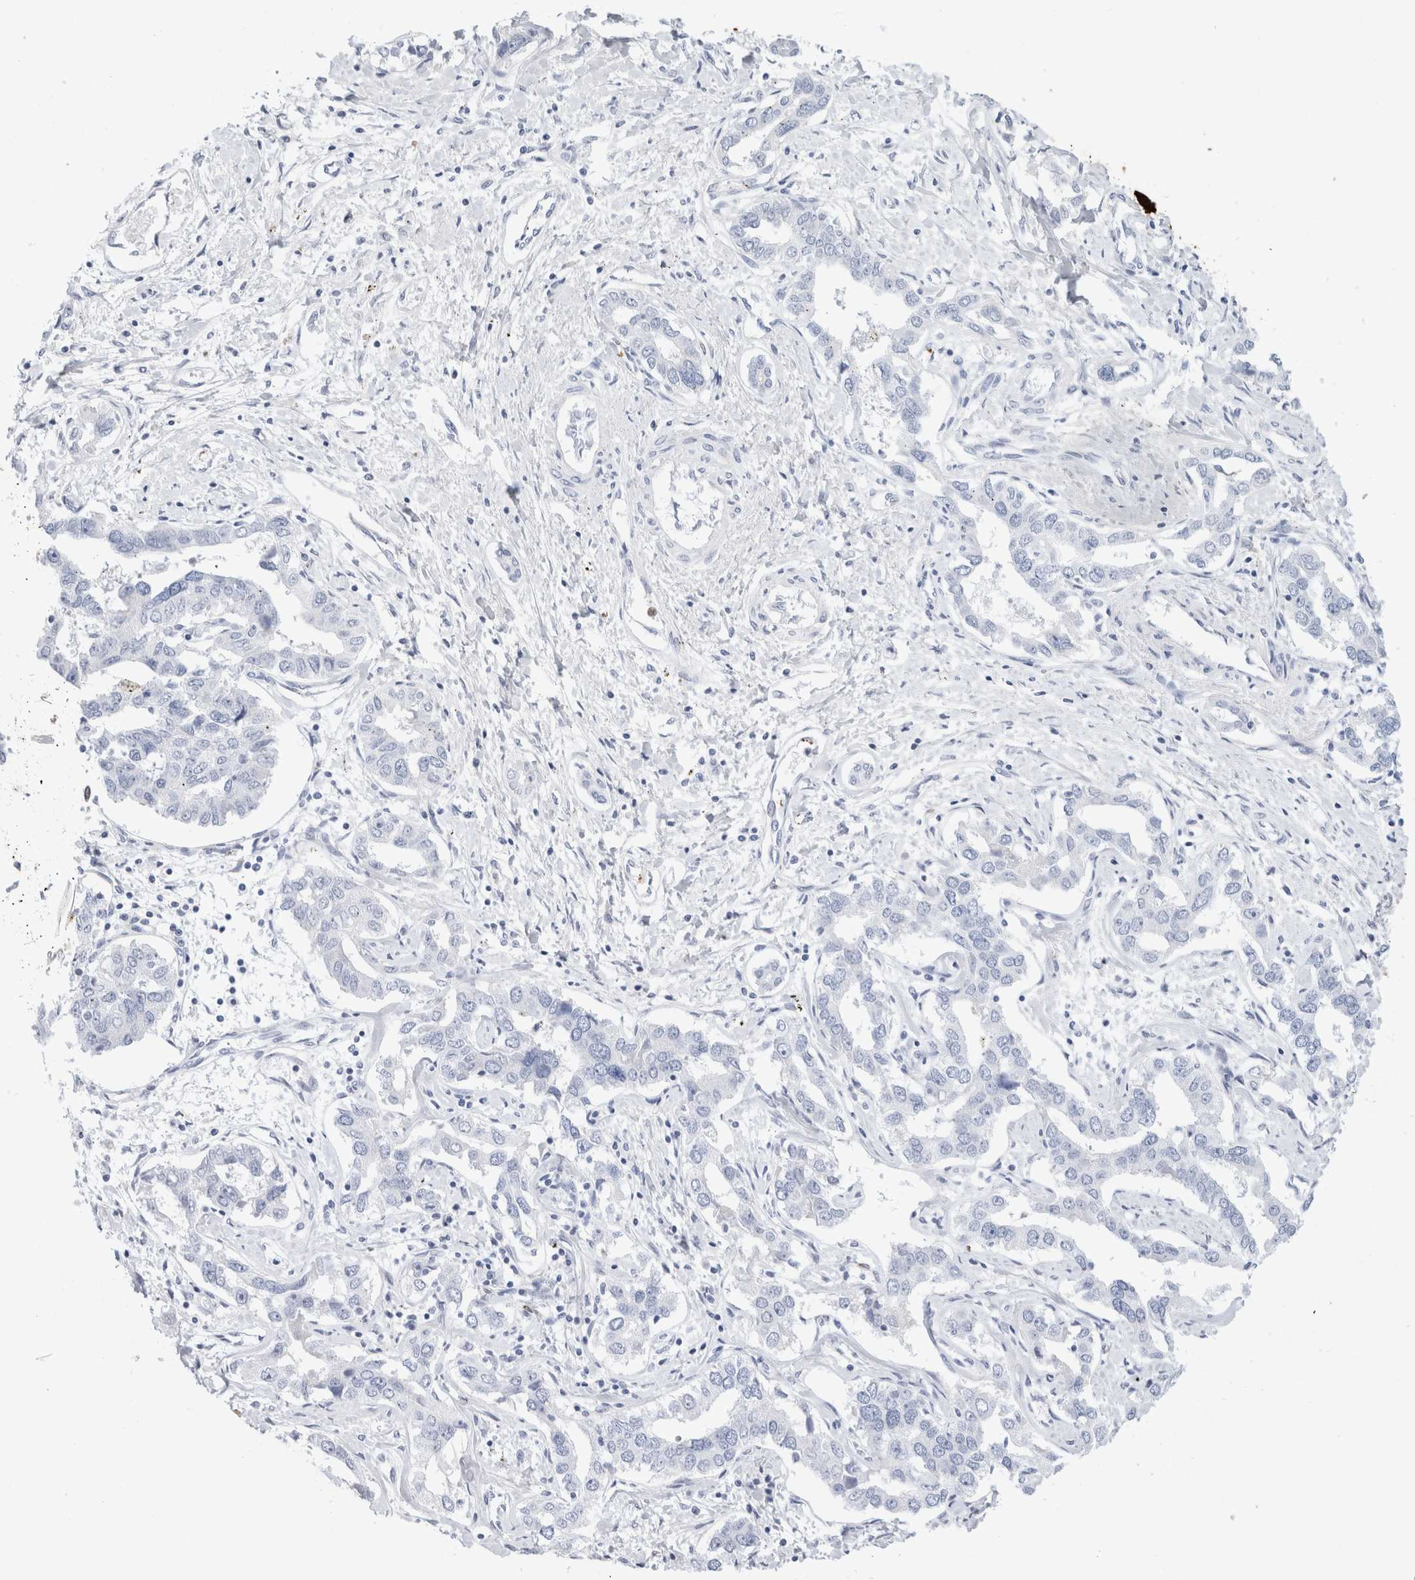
{"staining": {"intensity": "negative", "quantity": "none", "location": "none"}, "tissue": "liver cancer", "cell_type": "Tumor cells", "image_type": "cancer", "snomed": [{"axis": "morphology", "description": "Cholangiocarcinoma"}, {"axis": "topography", "description": "Liver"}], "caption": "The IHC photomicrograph has no significant staining in tumor cells of liver cancer tissue.", "gene": "MUC15", "patient": {"sex": "male", "age": 59}}